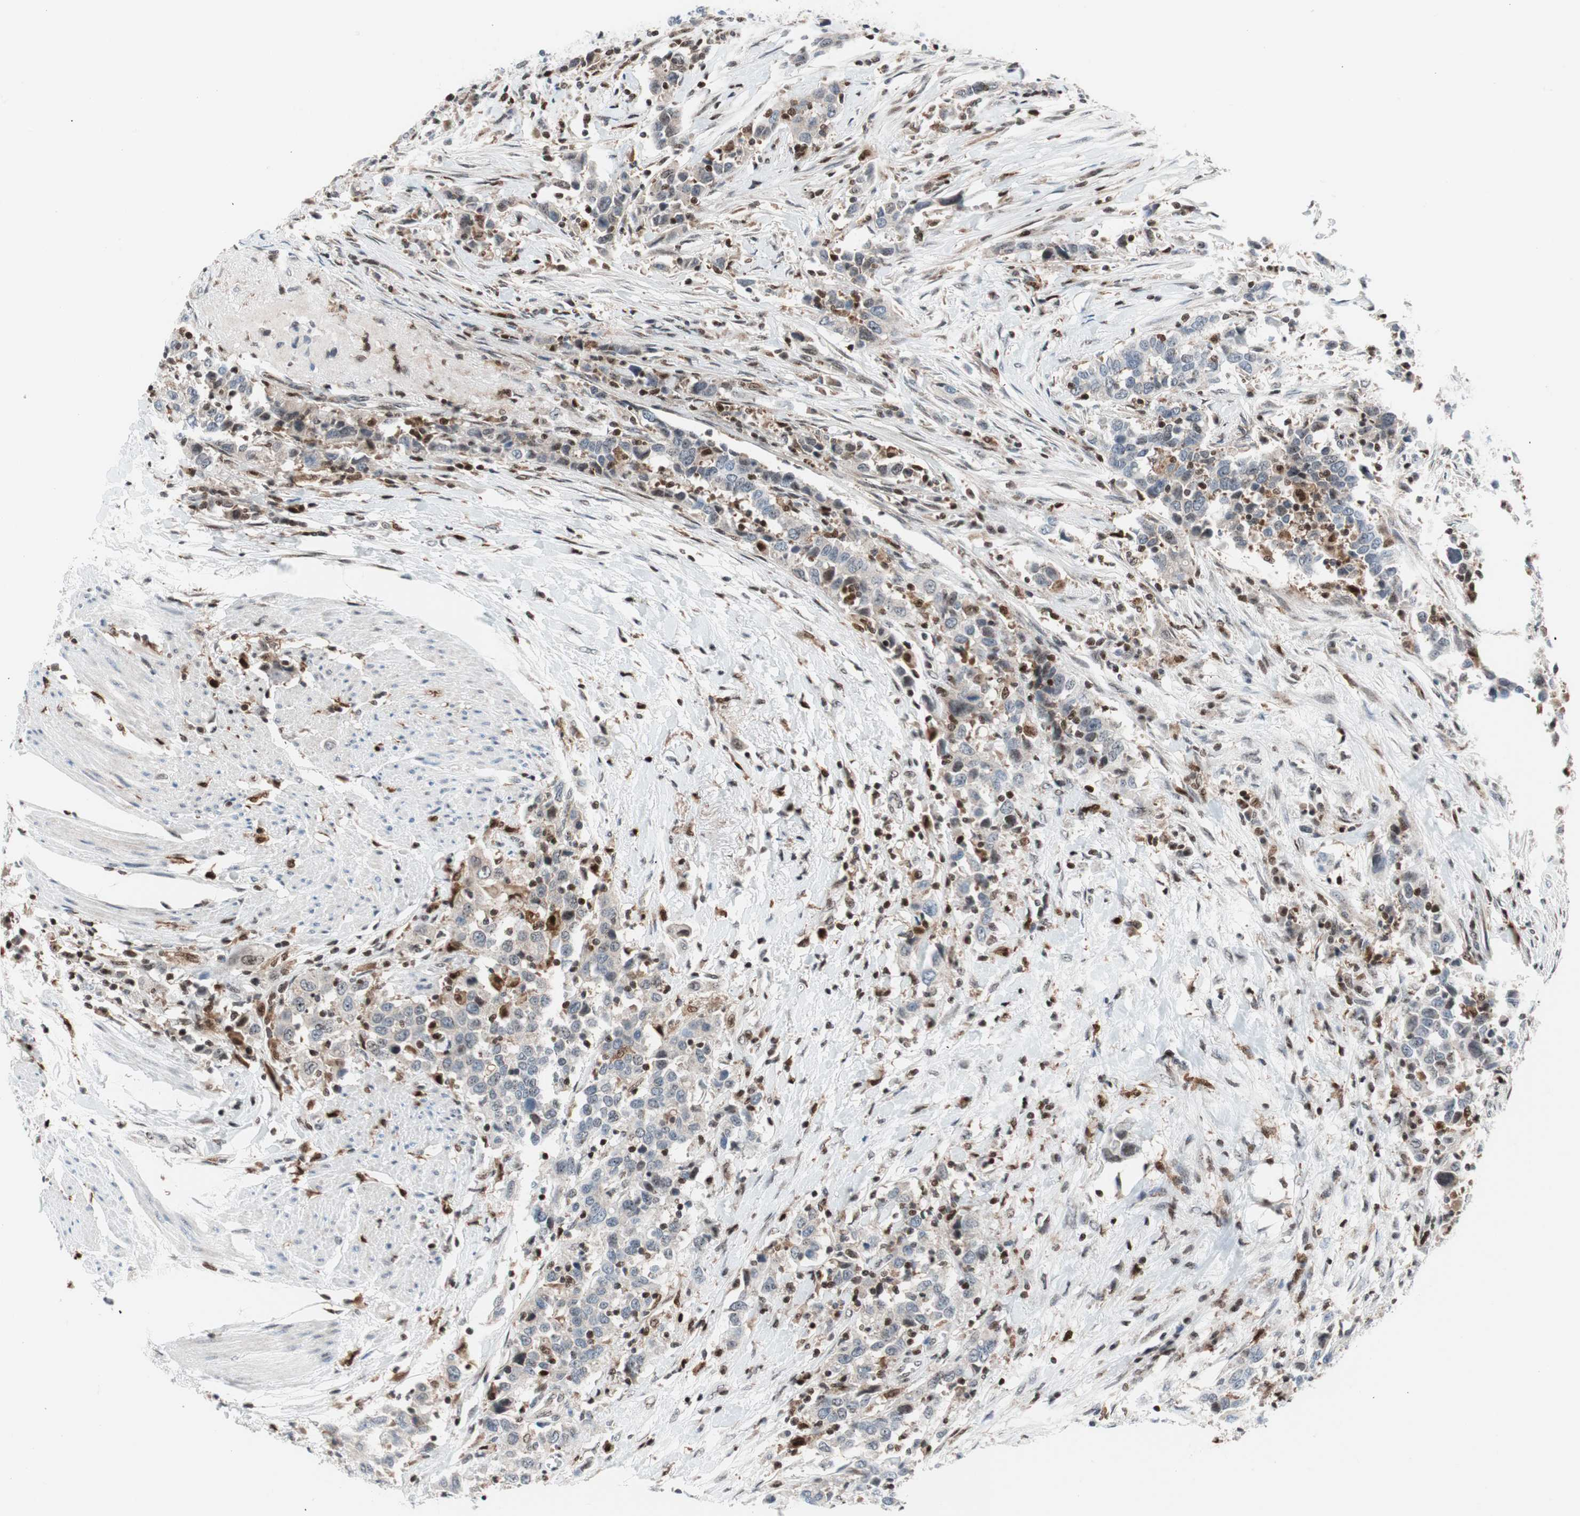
{"staining": {"intensity": "weak", "quantity": "25%-75%", "location": "cytoplasmic/membranous"}, "tissue": "urothelial cancer", "cell_type": "Tumor cells", "image_type": "cancer", "snomed": [{"axis": "morphology", "description": "Urothelial carcinoma, High grade"}, {"axis": "topography", "description": "Urinary bladder"}], "caption": "About 25%-75% of tumor cells in human urothelial carcinoma (high-grade) demonstrate weak cytoplasmic/membranous protein positivity as visualized by brown immunohistochemical staining.", "gene": "RGS10", "patient": {"sex": "male", "age": 61}}